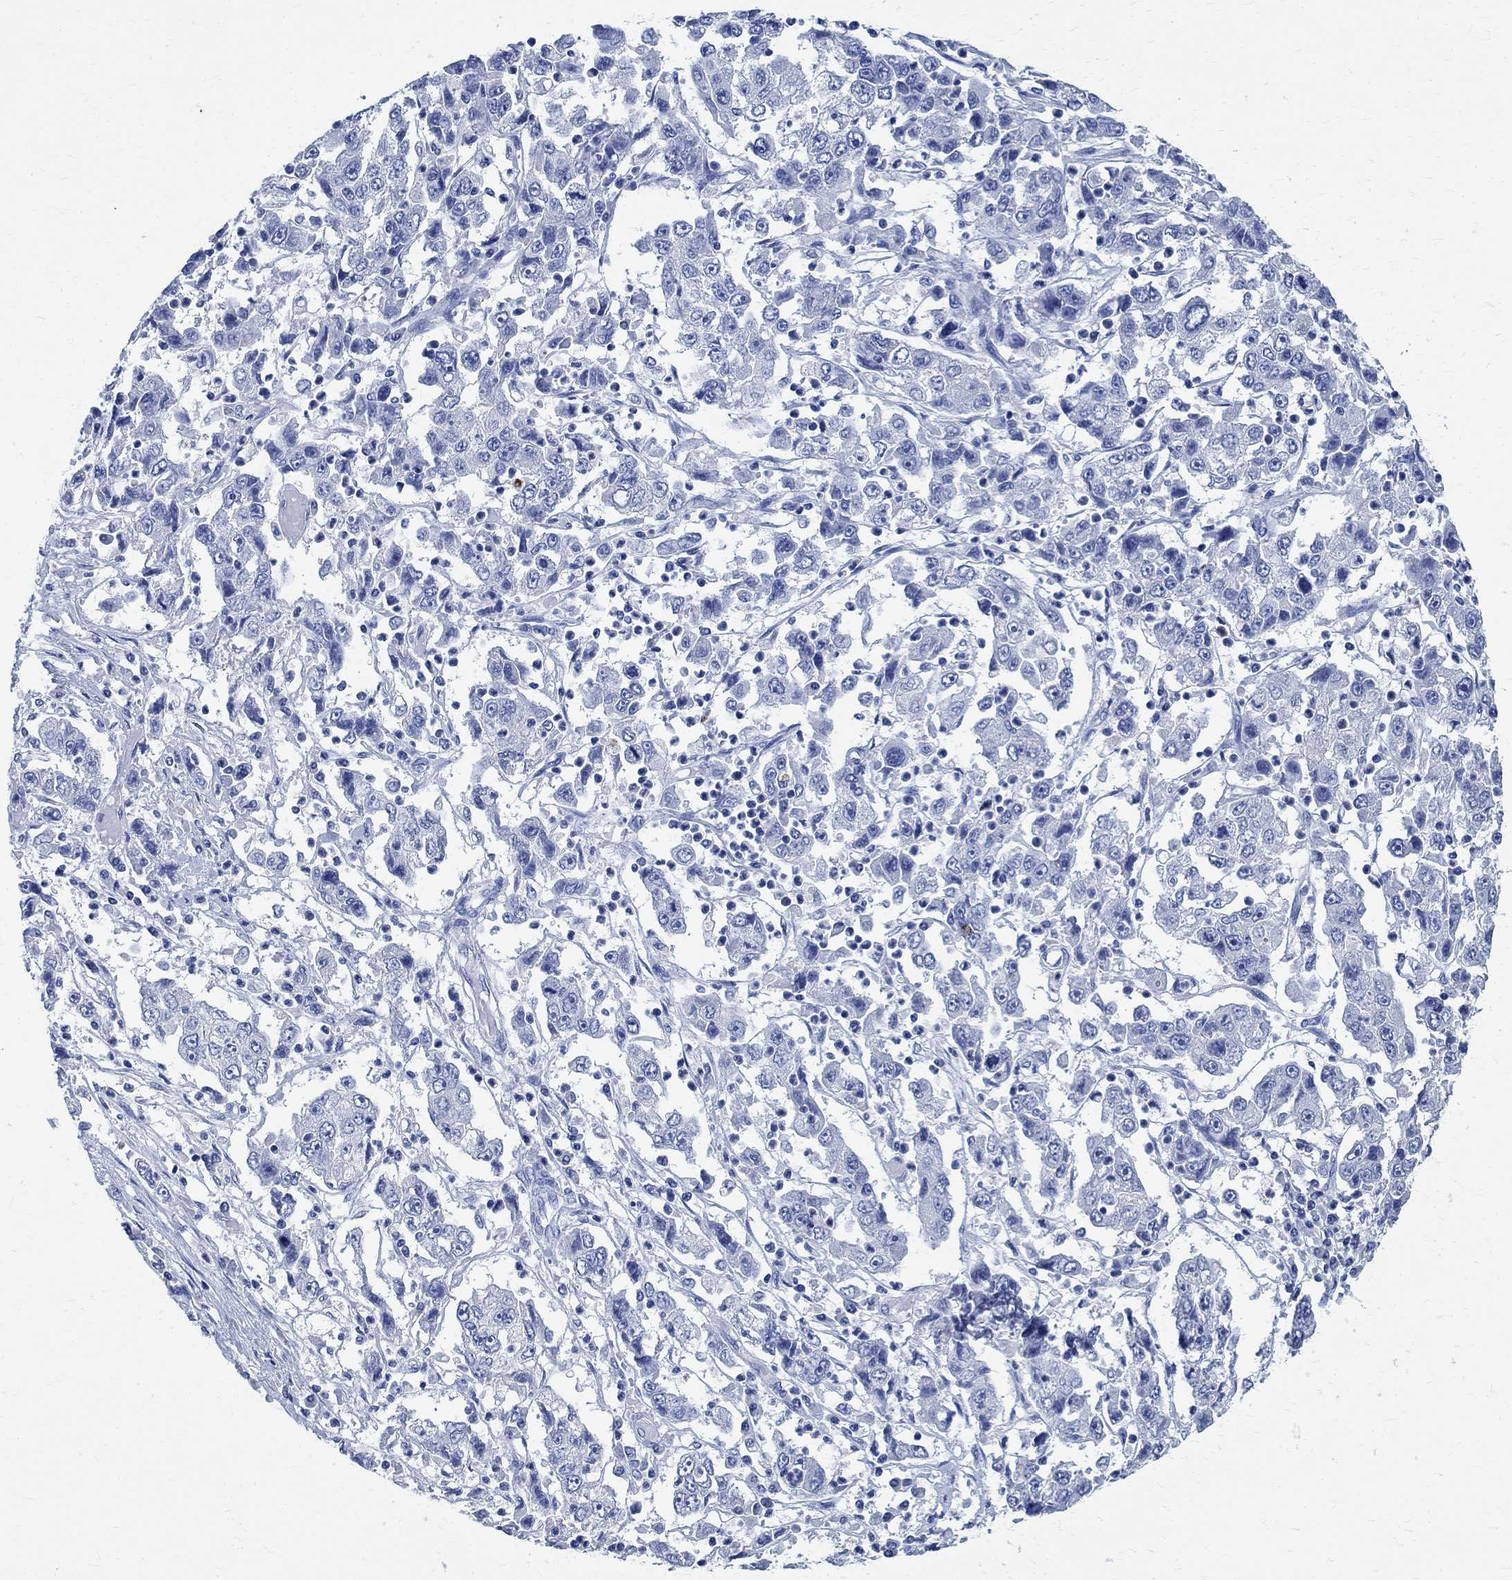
{"staining": {"intensity": "negative", "quantity": "none", "location": "none"}, "tissue": "cervical cancer", "cell_type": "Tumor cells", "image_type": "cancer", "snomed": [{"axis": "morphology", "description": "Squamous cell carcinoma, NOS"}, {"axis": "topography", "description": "Cervix"}], "caption": "This is a histopathology image of immunohistochemistry staining of cervical squamous cell carcinoma, which shows no staining in tumor cells. The staining was performed using DAB (3,3'-diaminobenzidine) to visualize the protein expression in brown, while the nuclei were stained in blue with hematoxylin (Magnification: 20x).", "gene": "TMEM221", "patient": {"sex": "female", "age": 36}}